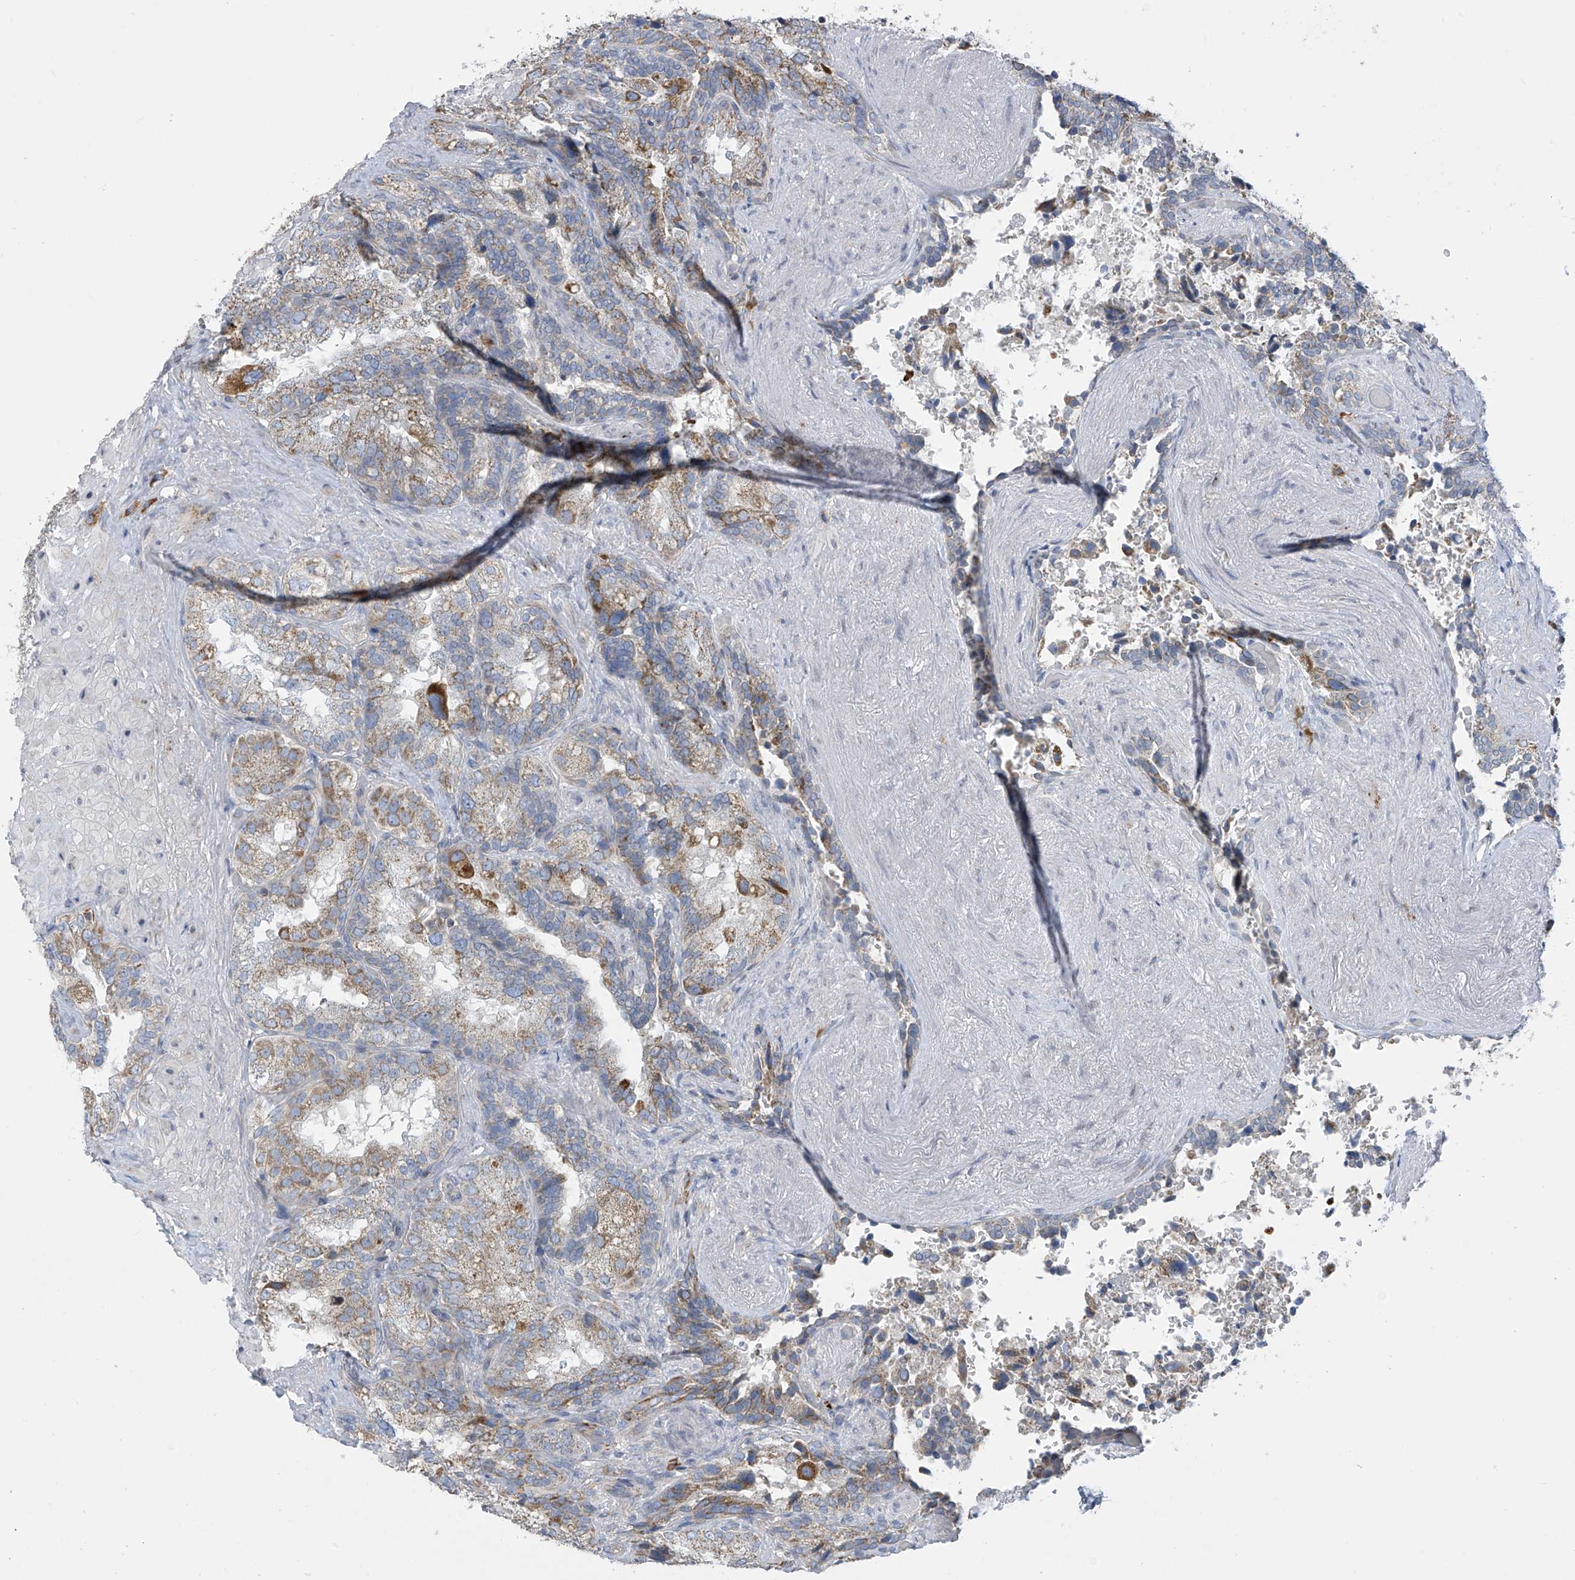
{"staining": {"intensity": "moderate", "quantity": "<25%", "location": "cytoplasmic/membranous"}, "tissue": "seminal vesicle", "cell_type": "Glandular cells", "image_type": "normal", "snomed": [{"axis": "morphology", "description": "Normal tissue, NOS"}, {"axis": "topography", "description": "Seminal veicle"}, {"axis": "topography", "description": "Peripheral nerve tissue"}], "caption": "Immunohistochemical staining of unremarkable human seminal vesicle demonstrates low levels of moderate cytoplasmic/membranous positivity in approximately <25% of glandular cells.", "gene": "SLCO4A1", "patient": {"sex": "male", "age": 63}}